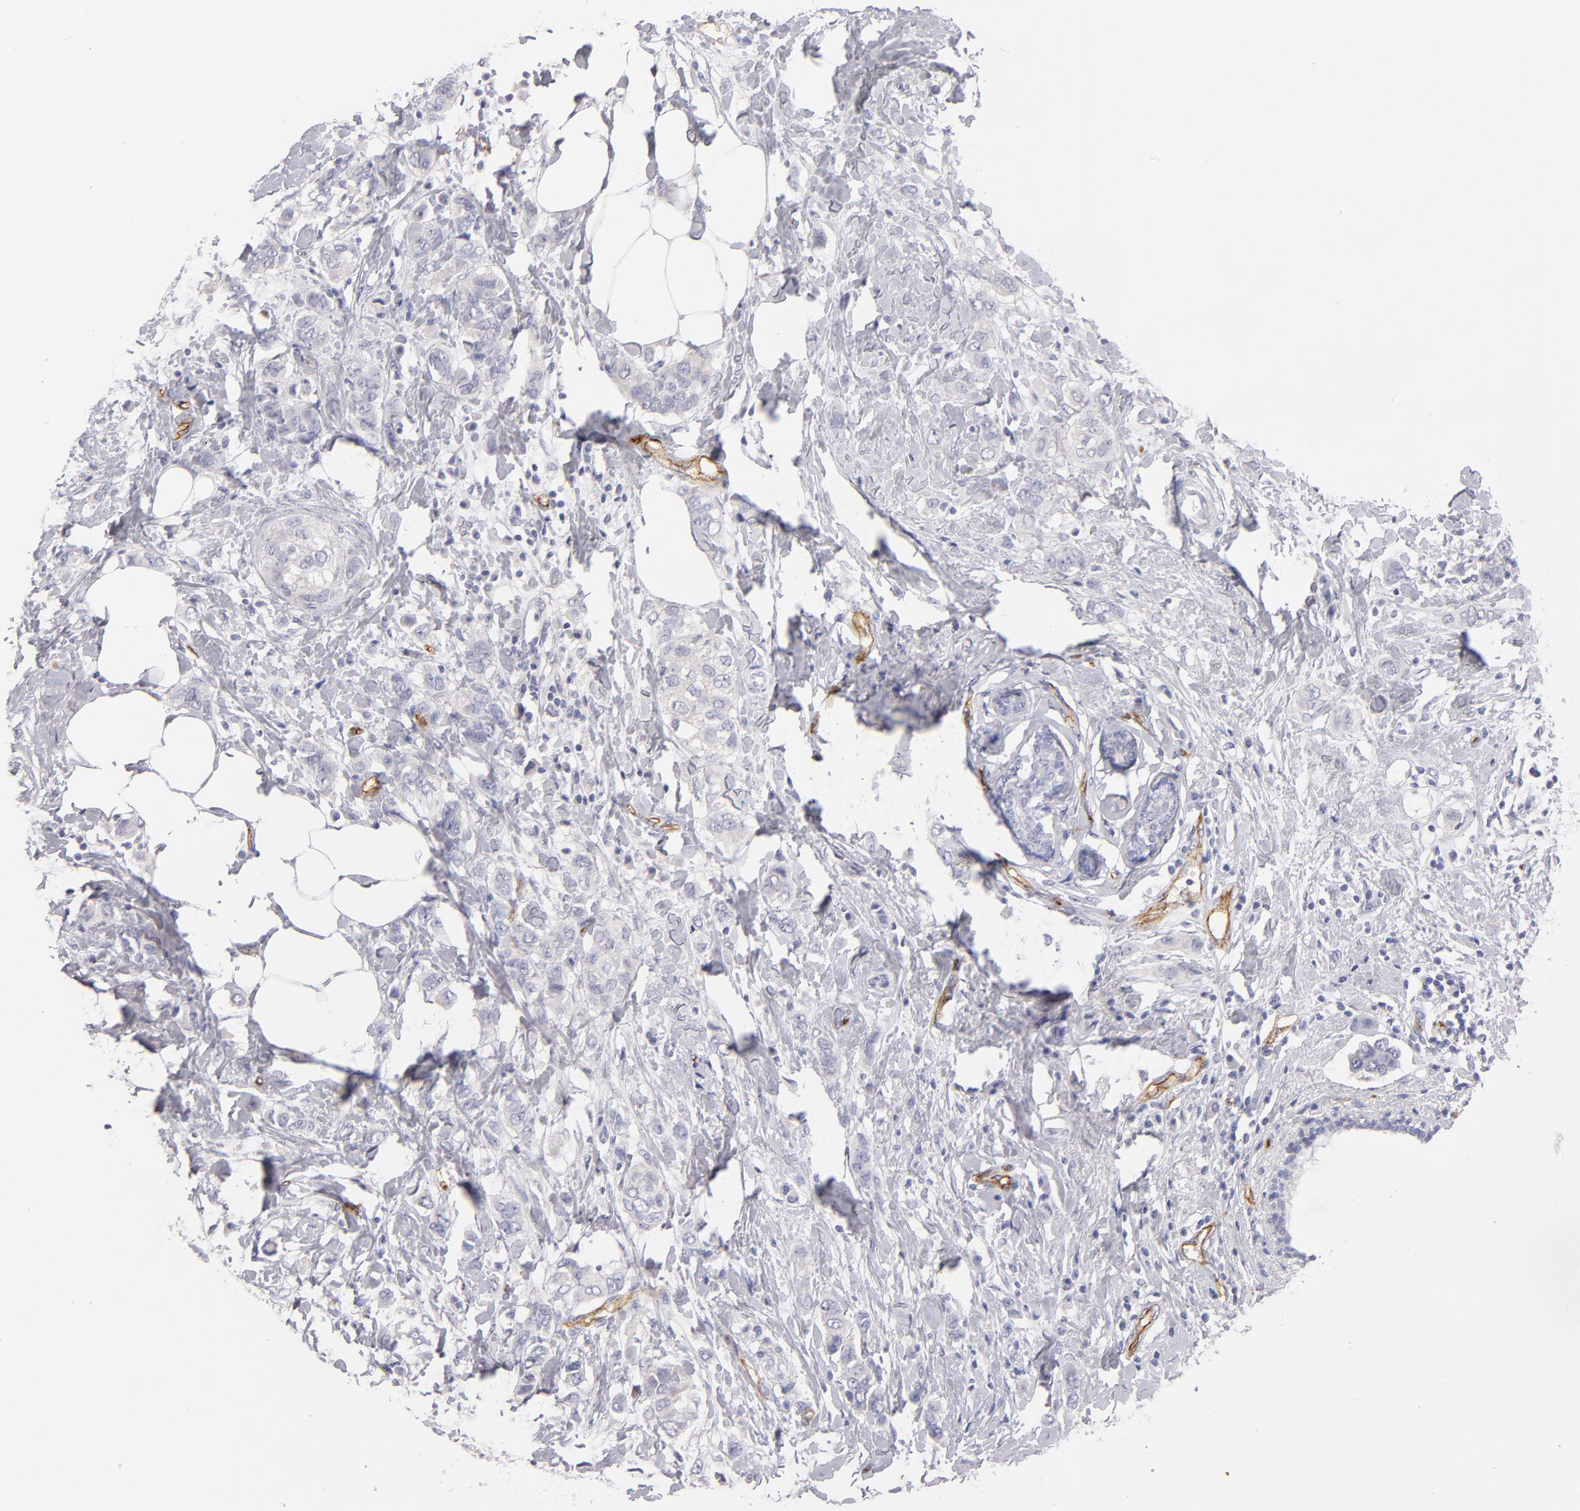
{"staining": {"intensity": "negative", "quantity": "none", "location": "none"}, "tissue": "breast cancer", "cell_type": "Tumor cells", "image_type": "cancer", "snomed": [{"axis": "morphology", "description": "Normal tissue, NOS"}, {"axis": "morphology", "description": "Duct carcinoma"}, {"axis": "topography", "description": "Breast"}], "caption": "IHC photomicrograph of breast invasive ductal carcinoma stained for a protein (brown), which shows no staining in tumor cells.", "gene": "PLVAP", "patient": {"sex": "female", "age": 50}}